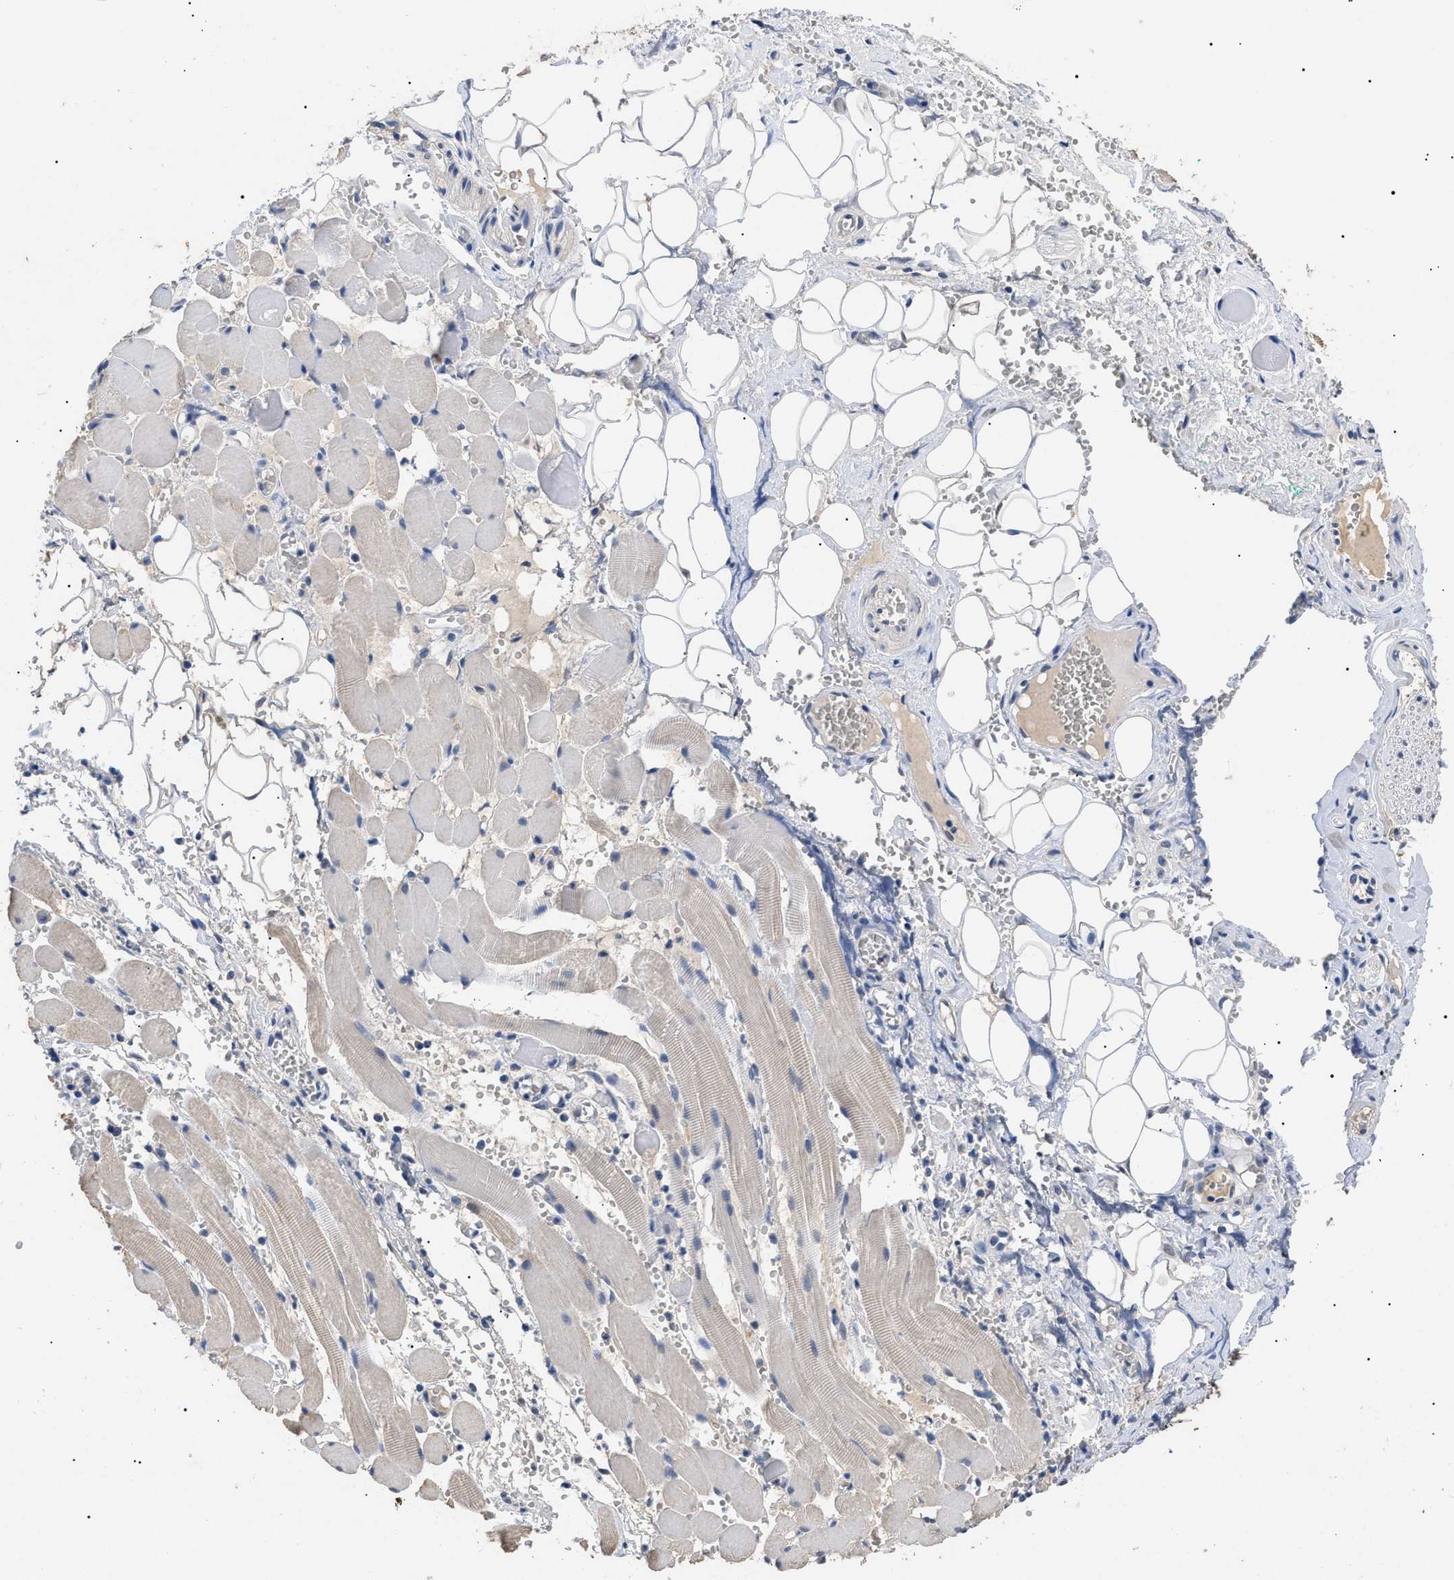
{"staining": {"intensity": "negative", "quantity": "none", "location": "none"}, "tissue": "adipose tissue", "cell_type": "Adipocytes", "image_type": "normal", "snomed": [{"axis": "morphology", "description": "Squamous cell carcinoma, NOS"}, {"axis": "topography", "description": "Oral tissue"}, {"axis": "topography", "description": "Head-Neck"}], "caption": "DAB immunohistochemical staining of unremarkable human adipose tissue demonstrates no significant expression in adipocytes.", "gene": "PRRT2", "patient": {"sex": "female", "age": 50}}